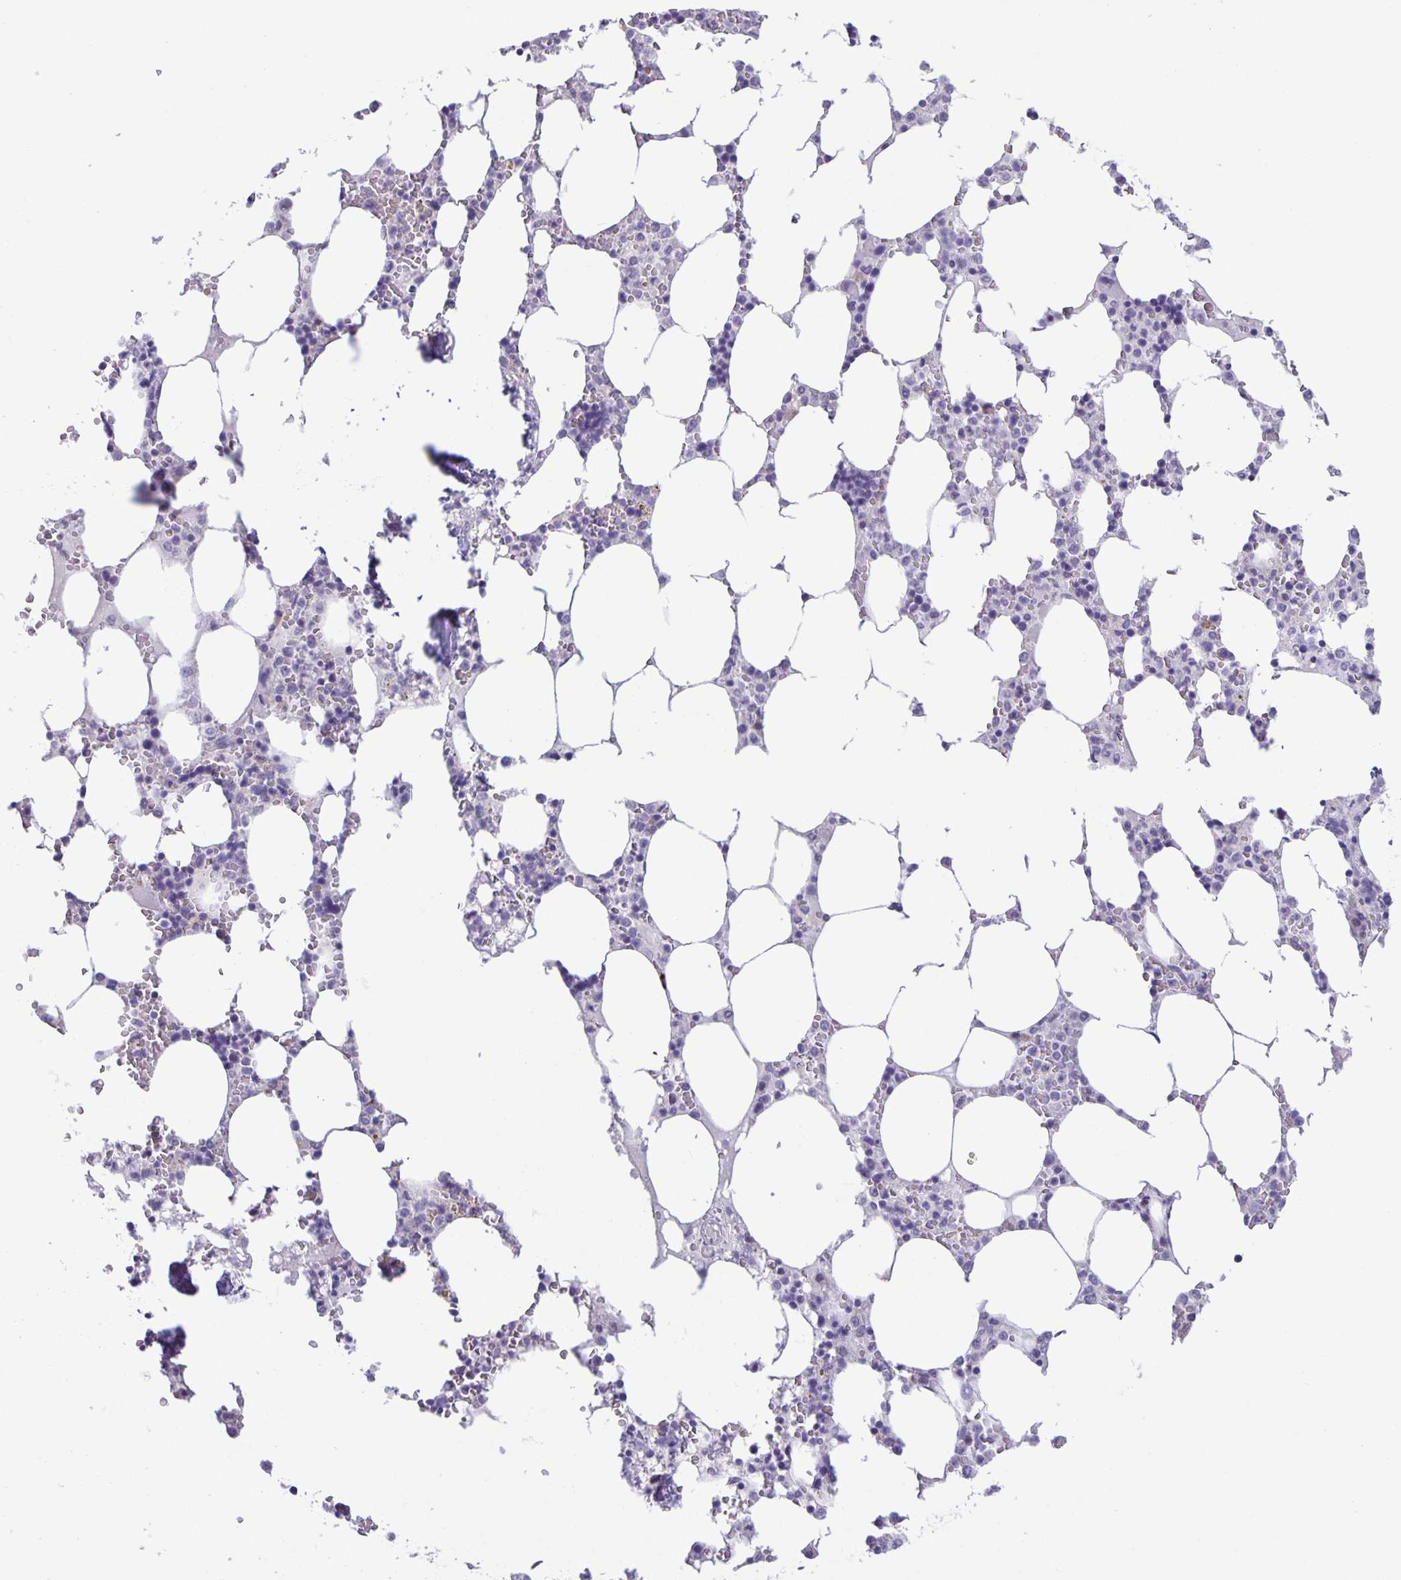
{"staining": {"intensity": "negative", "quantity": "none", "location": "none"}, "tissue": "bone marrow", "cell_type": "Hematopoietic cells", "image_type": "normal", "snomed": [{"axis": "morphology", "description": "Normal tissue, NOS"}, {"axis": "topography", "description": "Bone marrow"}], "caption": "The micrograph exhibits no staining of hematopoietic cells in unremarkable bone marrow.", "gene": "PHRF1", "patient": {"sex": "male", "age": 64}}